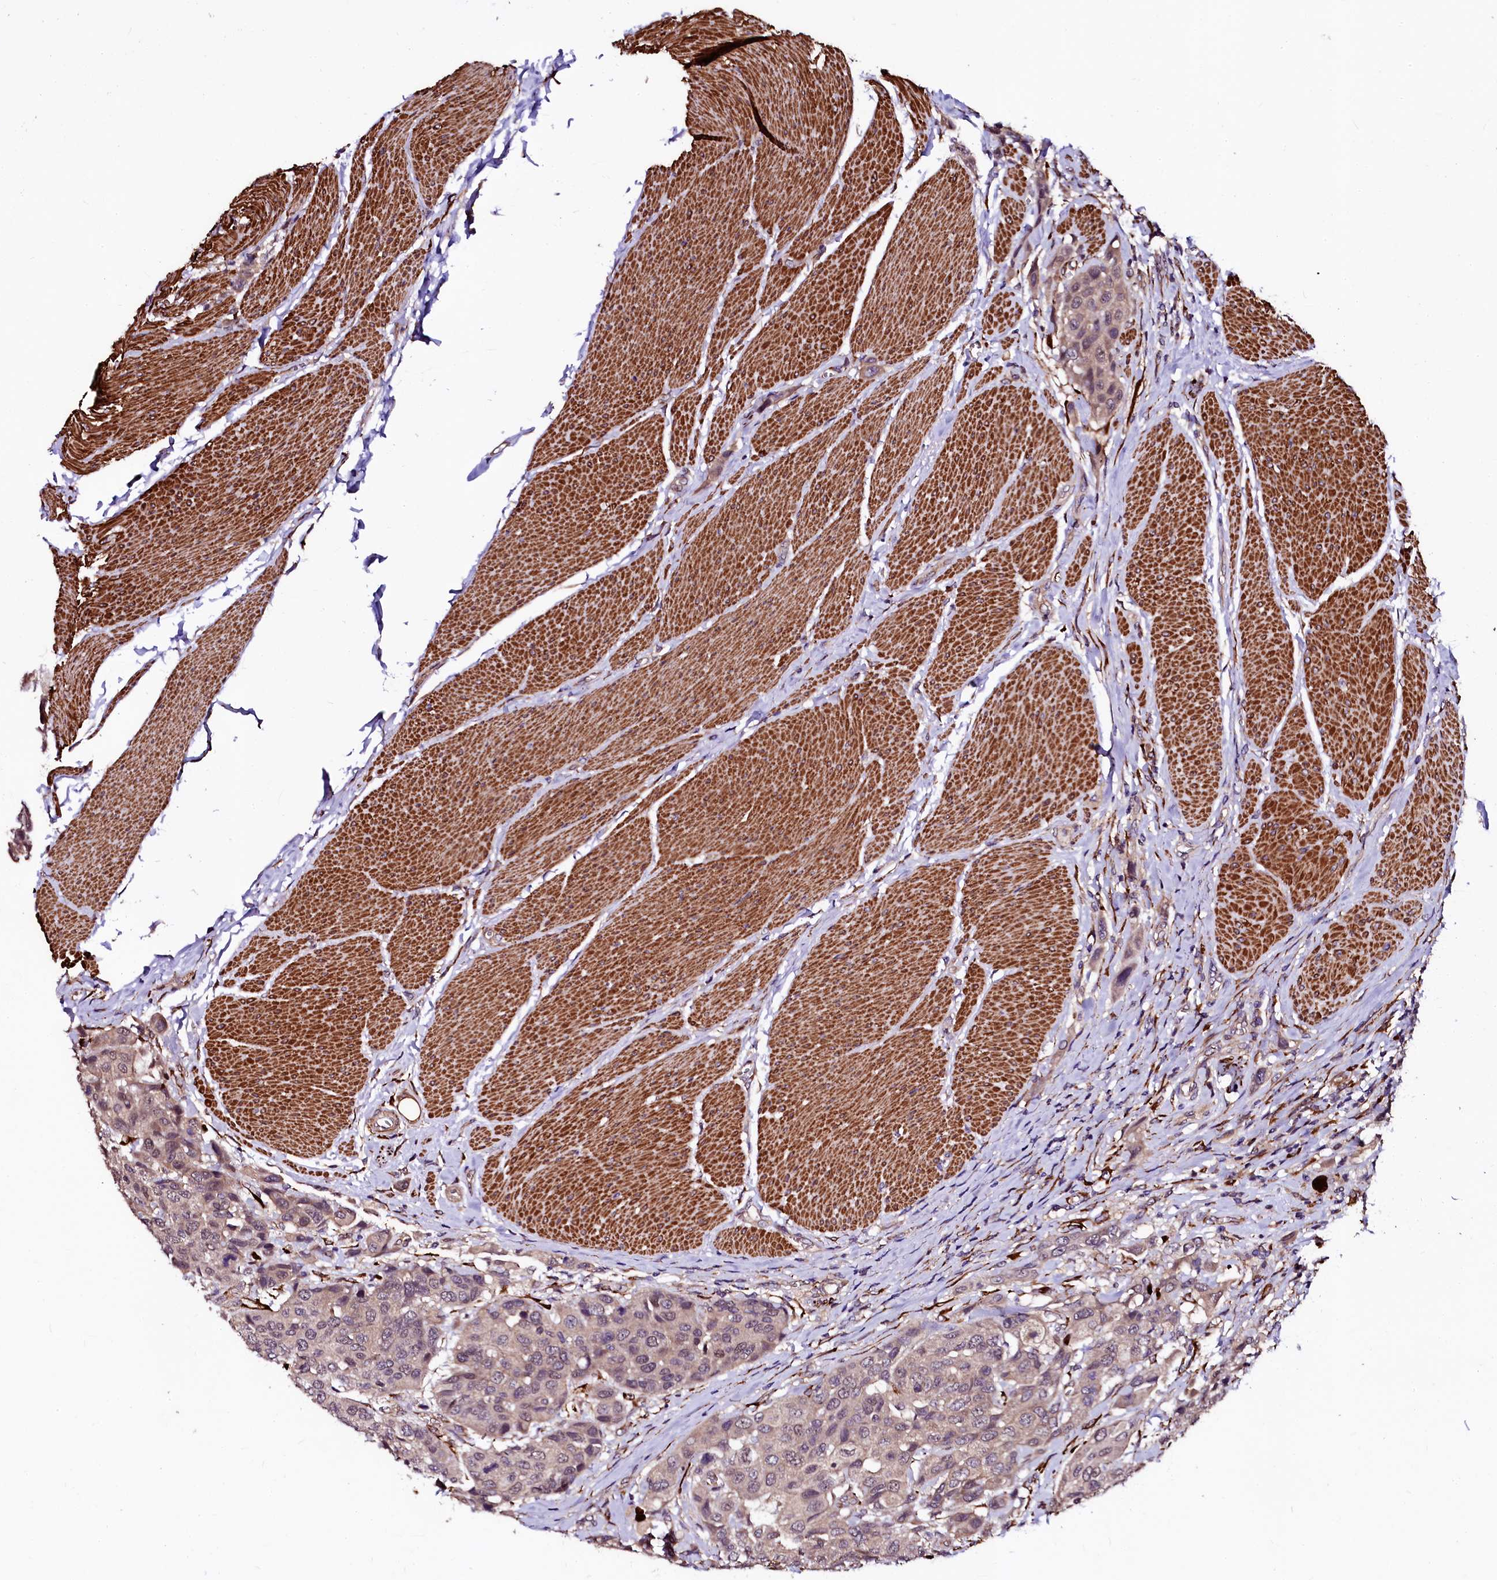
{"staining": {"intensity": "weak", "quantity": ">75%", "location": "cytoplasmic/membranous"}, "tissue": "urothelial cancer", "cell_type": "Tumor cells", "image_type": "cancer", "snomed": [{"axis": "morphology", "description": "Urothelial carcinoma, High grade"}, {"axis": "topography", "description": "Urinary bladder"}], "caption": "Protein staining of high-grade urothelial carcinoma tissue demonstrates weak cytoplasmic/membranous expression in approximately >75% of tumor cells.", "gene": "N4BP1", "patient": {"sex": "male", "age": 50}}